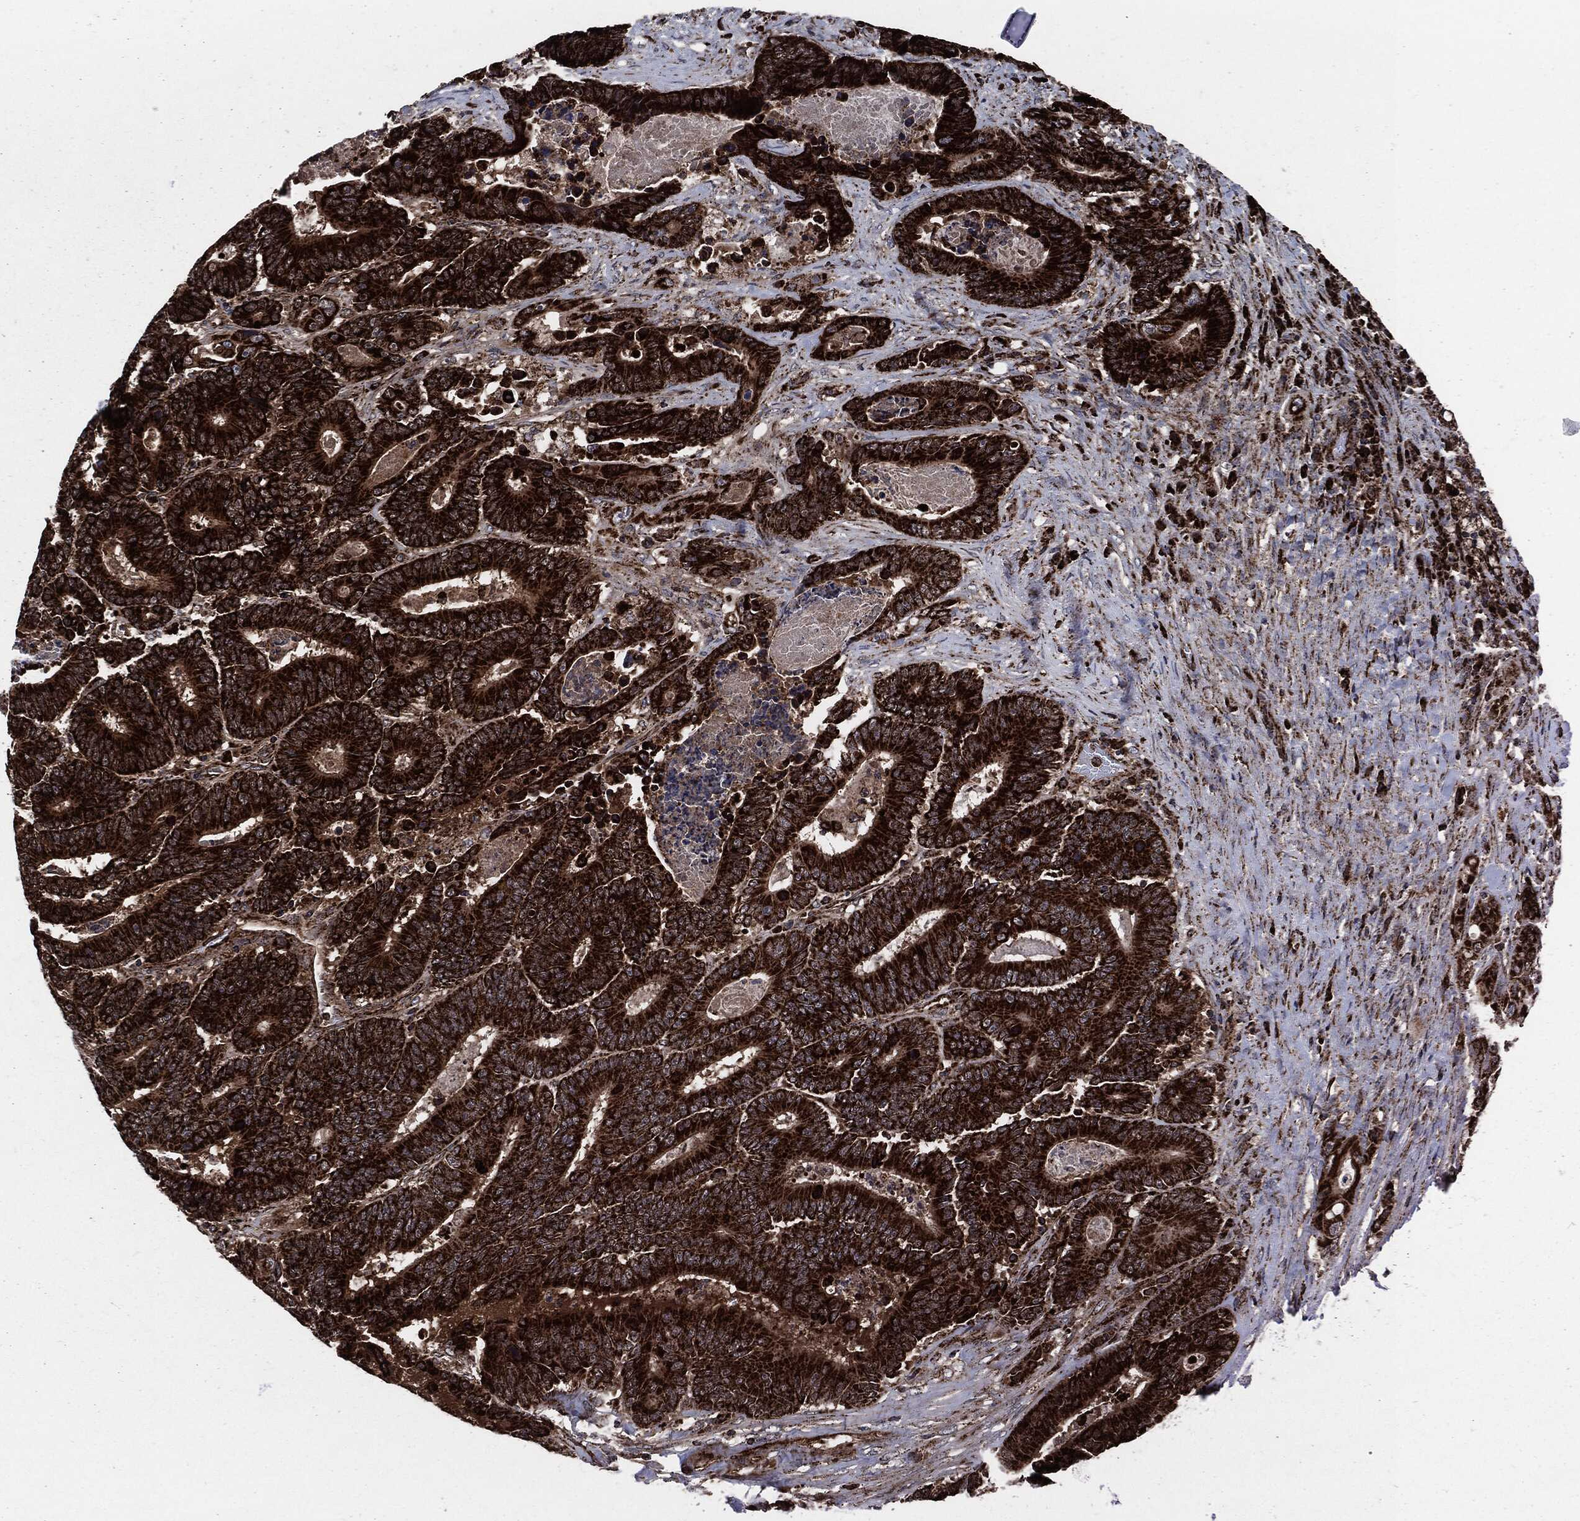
{"staining": {"intensity": "strong", "quantity": ">75%", "location": "cytoplasmic/membranous"}, "tissue": "colorectal cancer", "cell_type": "Tumor cells", "image_type": "cancer", "snomed": [{"axis": "morphology", "description": "Adenocarcinoma, NOS"}, {"axis": "topography", "description": "Colon"}], "caption": "Human adenocarcinoma (colorectal) stained with a protein marker reveals strong staining in tumor cells.", "gene": "FH", "patient": {"sex": "male", "age": 83}}